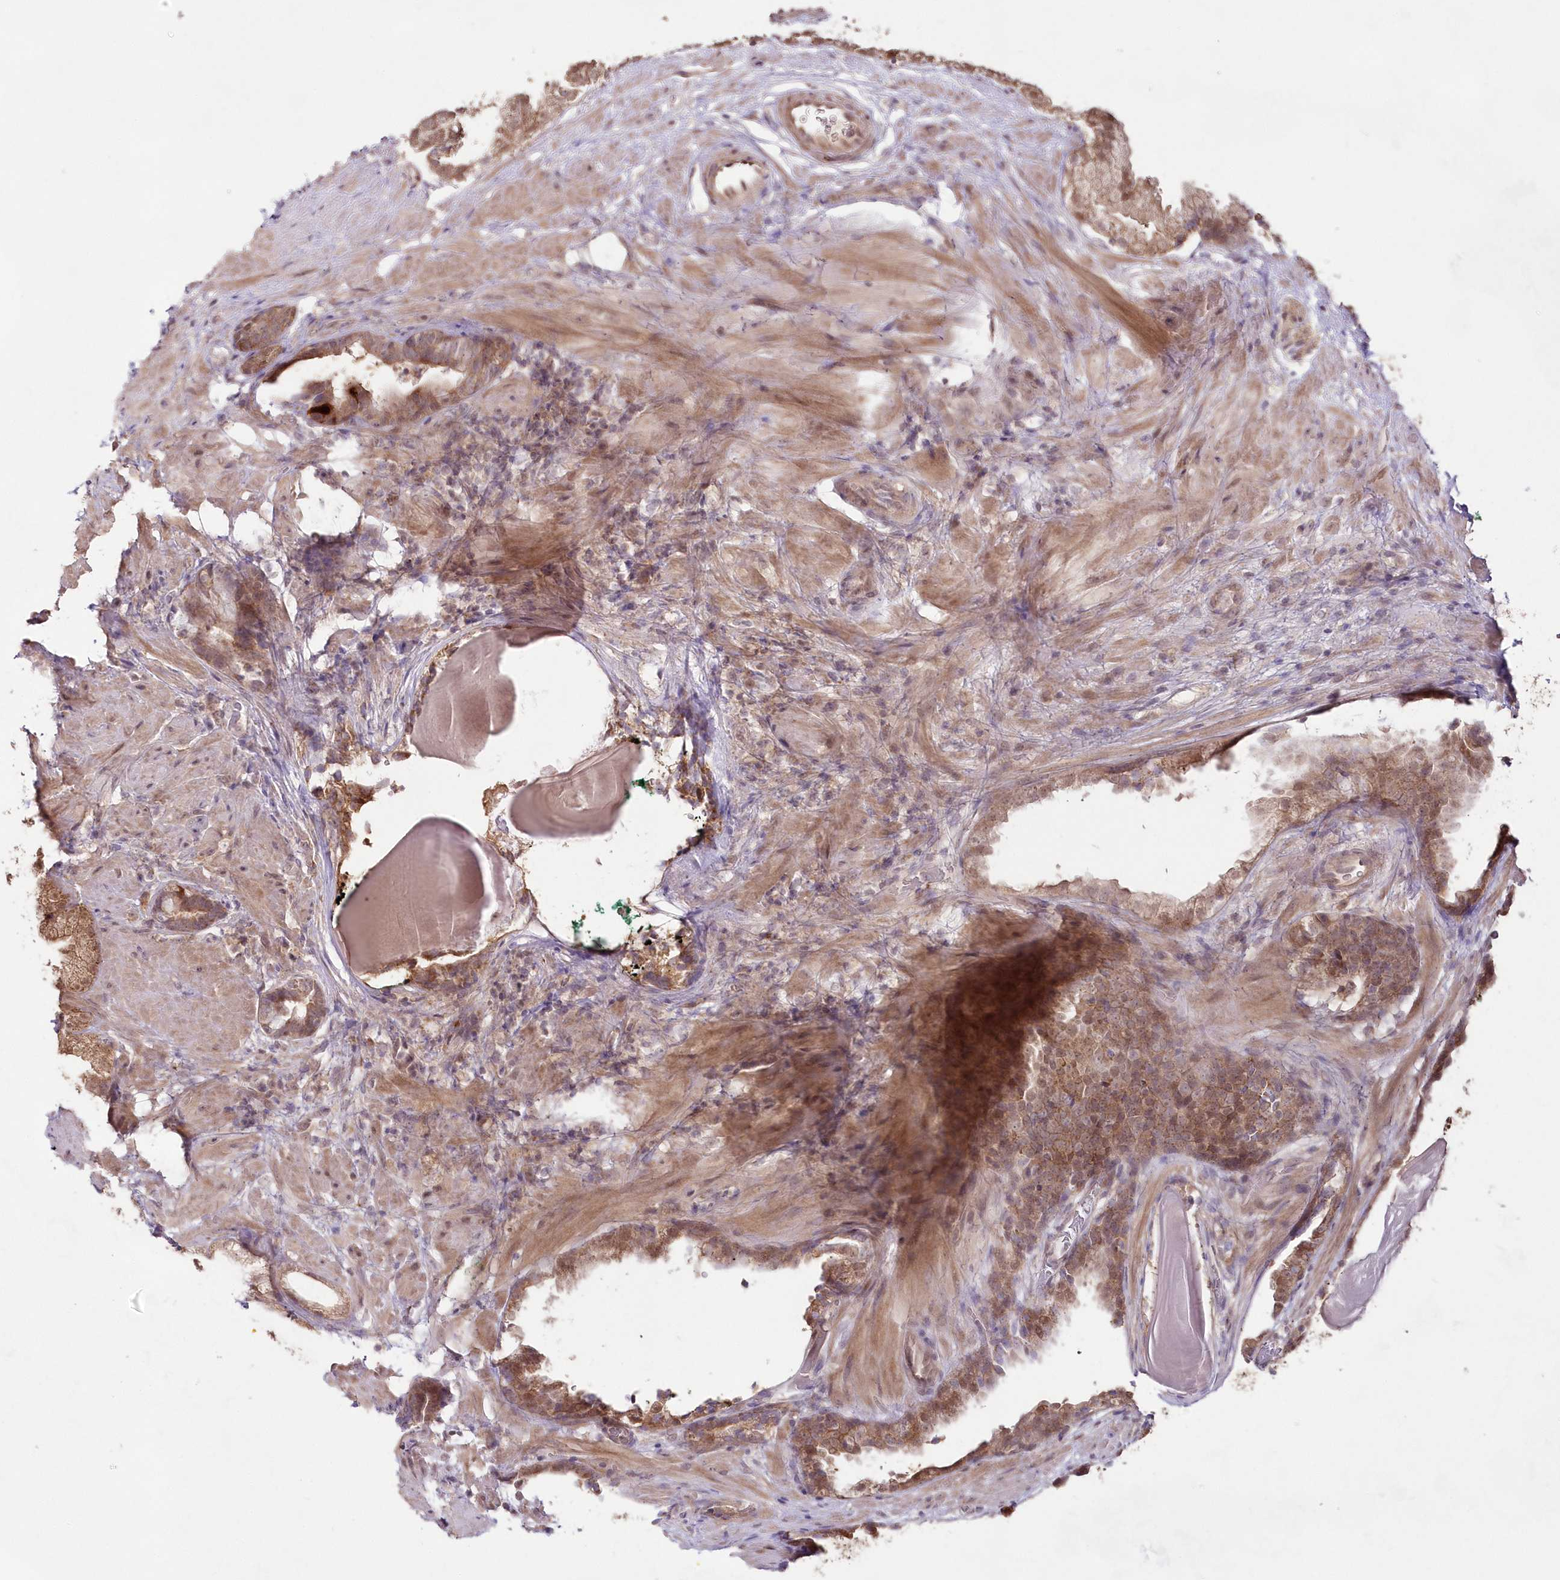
{"staining": {"intensity": "moderate", "quantity": ">75%", "location": "cytoplasmic/membranous"}, "tissue": "prostate cancer", "cell_type": "Tumor cells", "image_type": "cancer", "snomed": [{"axis": "morphology", "description": "Adenocarcinoma, High grade"}, {"axis": "topography", "description": "Prostate"}], "caption": "Protein analysis of high-grade adenocarcinoma (prostate) tissue shows moderate cytoplasmic/membranous positivity in approximately >75% of tumor cells.", "gene": "IMPA1", "patient": {"sex": "male", "age": 62}}